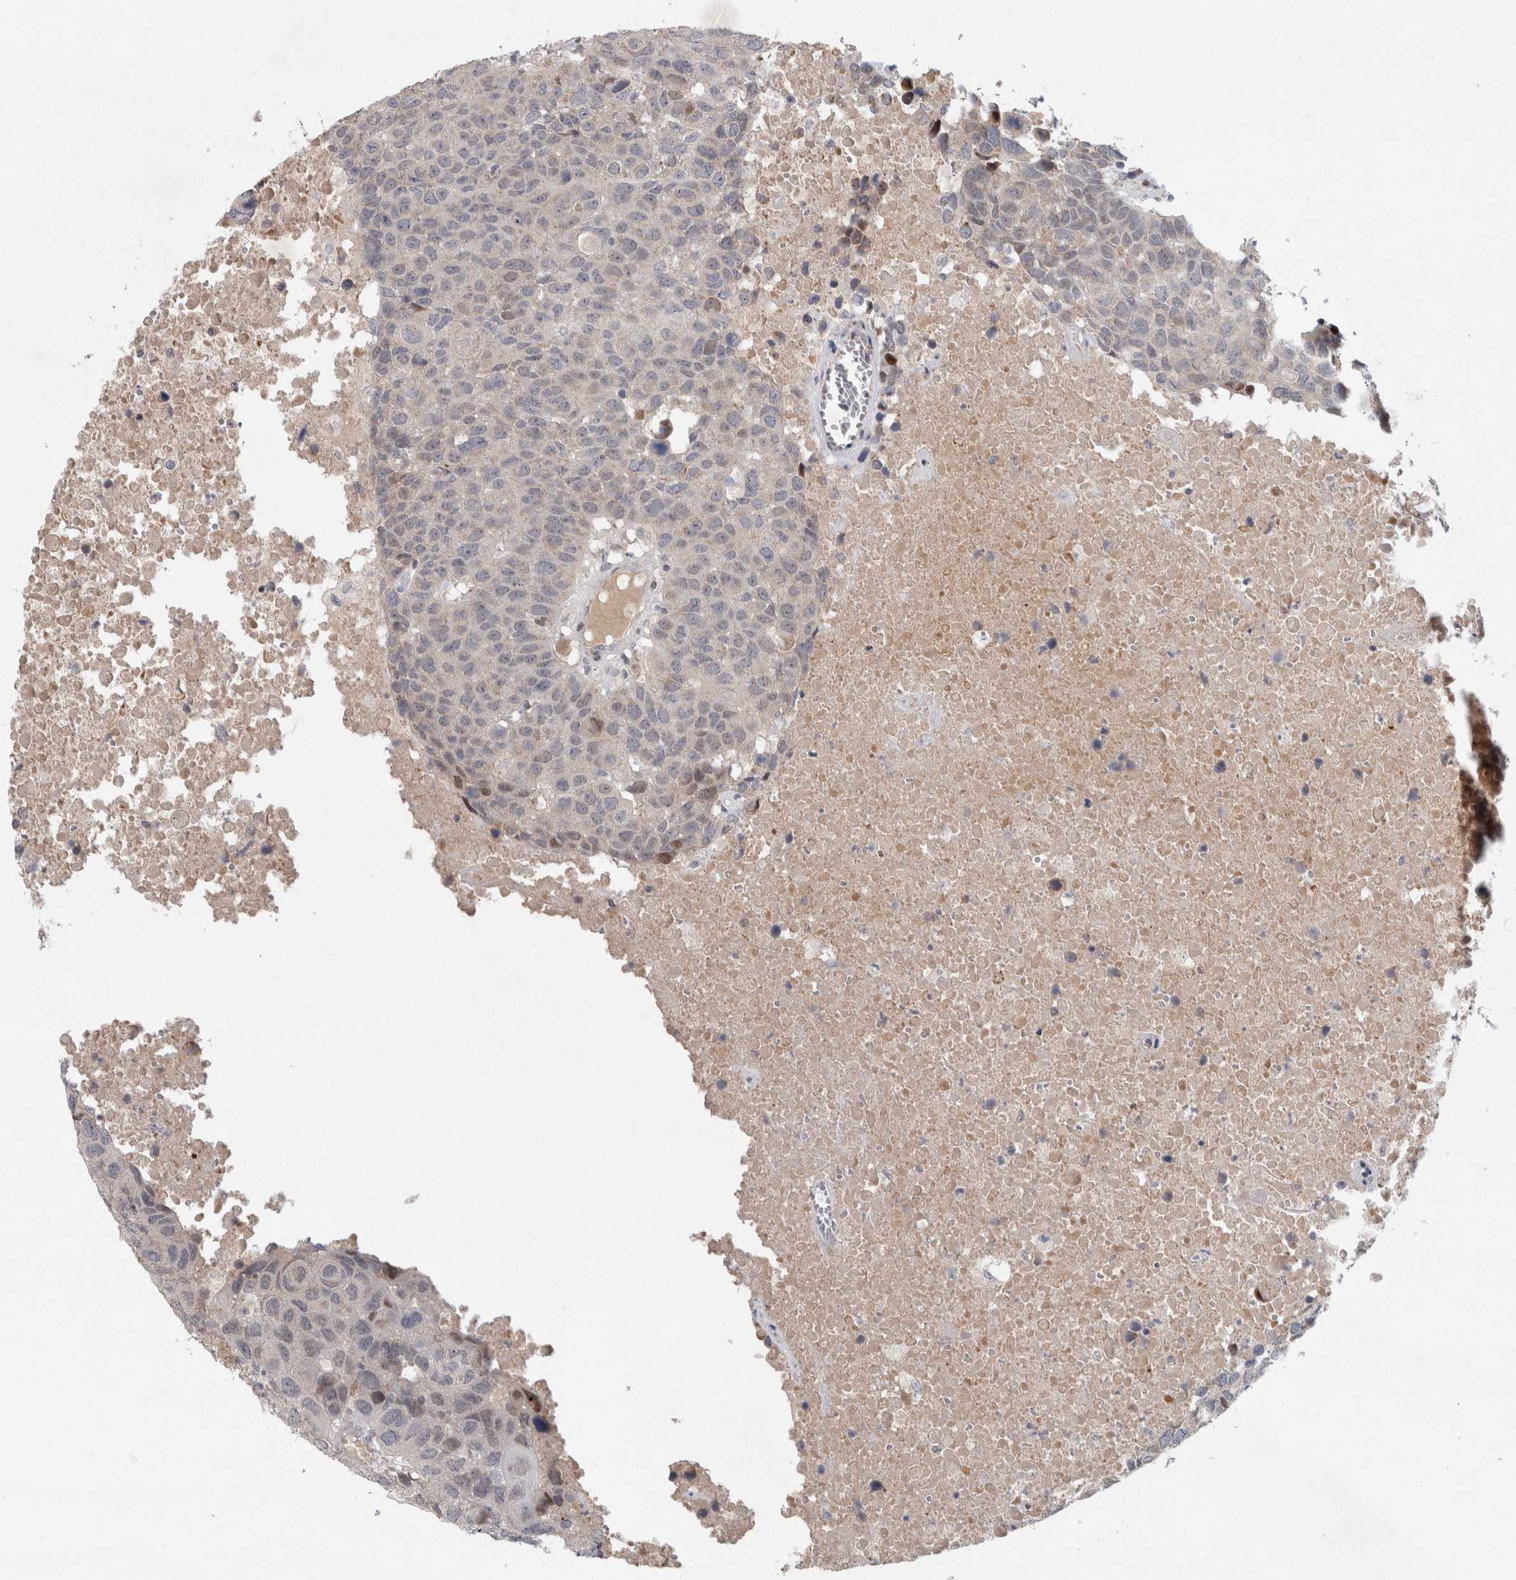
{"staining": {"intensity": "weak", "quantity": "<25%", "location": "nuclear"}, "tissue": "head and neck cancer", "cell_type": "Tumor cells", "image_type": "cancer", "snomed": [{"axis": "morphology", "description": "Squamous cell carcinoma, NOS"}, {"axis": "topography", "description": "Head-Neck"}], "caption": "IHC of head and neck cancer reveals no expression in tumor cells.", "gene": "RBM48", "patient": {"sex": "male", "age": 66}}